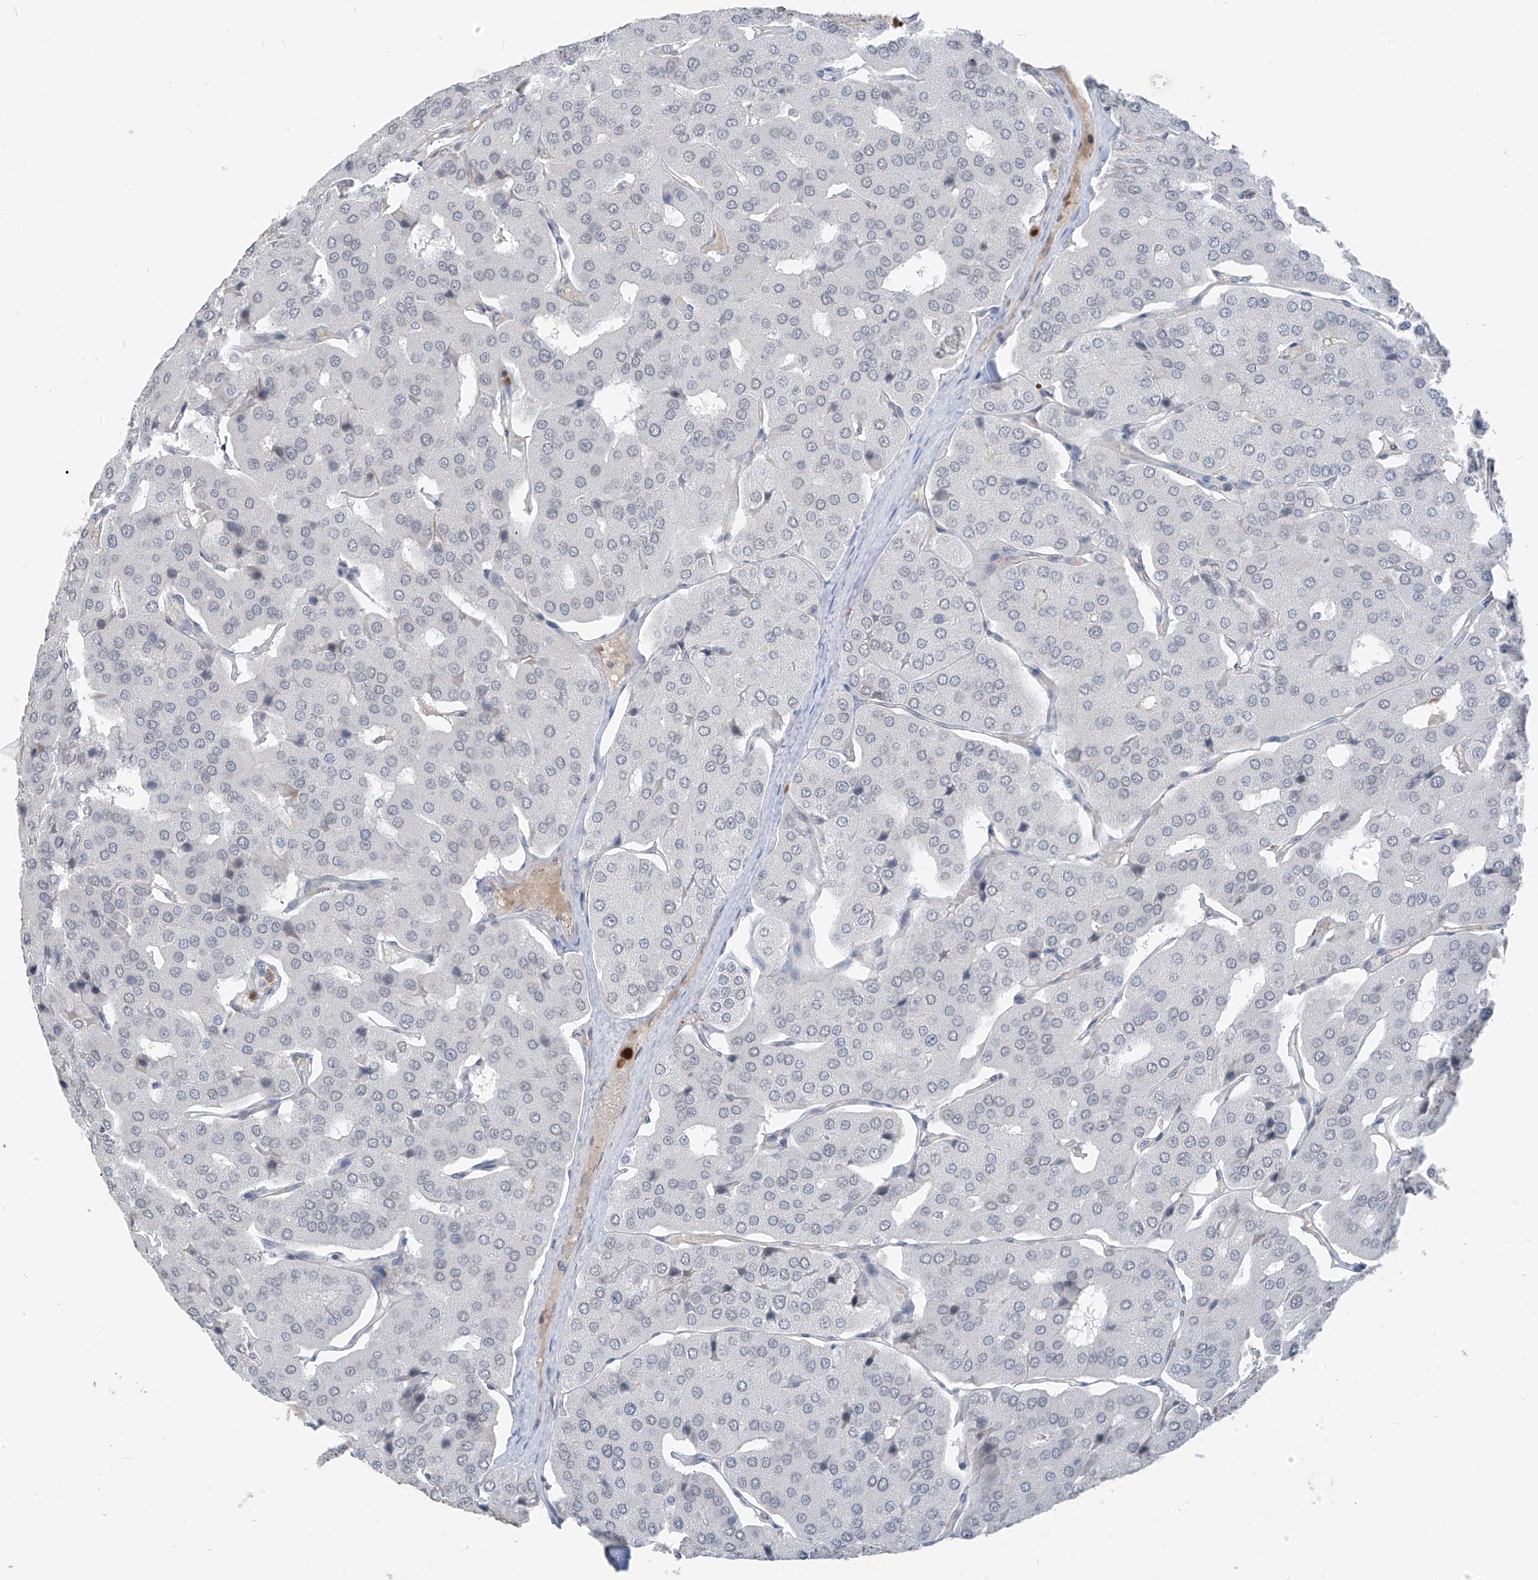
{"staining": {"intensity": "negative", "quantity": "none", "location": "none"}, "tissue": "parathyroid gland", "cell_type": "Glandular cells", "image_type": "normal", "snomed": [{"axis": "morphology", "description": "Normal tissue, NOS"}, {"axis": "morphology", "description": "Adenoma, NOS"}, {"axis": "topography", "description": "Parathyroid gland"}], "caption": "High magnification brightfield microscopy of benign parathyroid gland stained with DAB (brown) and counterstained with hematoxylin (blue): glandular cells show no significant staining.", "gene": "MCM9", "patient": {"sex": "female", "age": 86}}